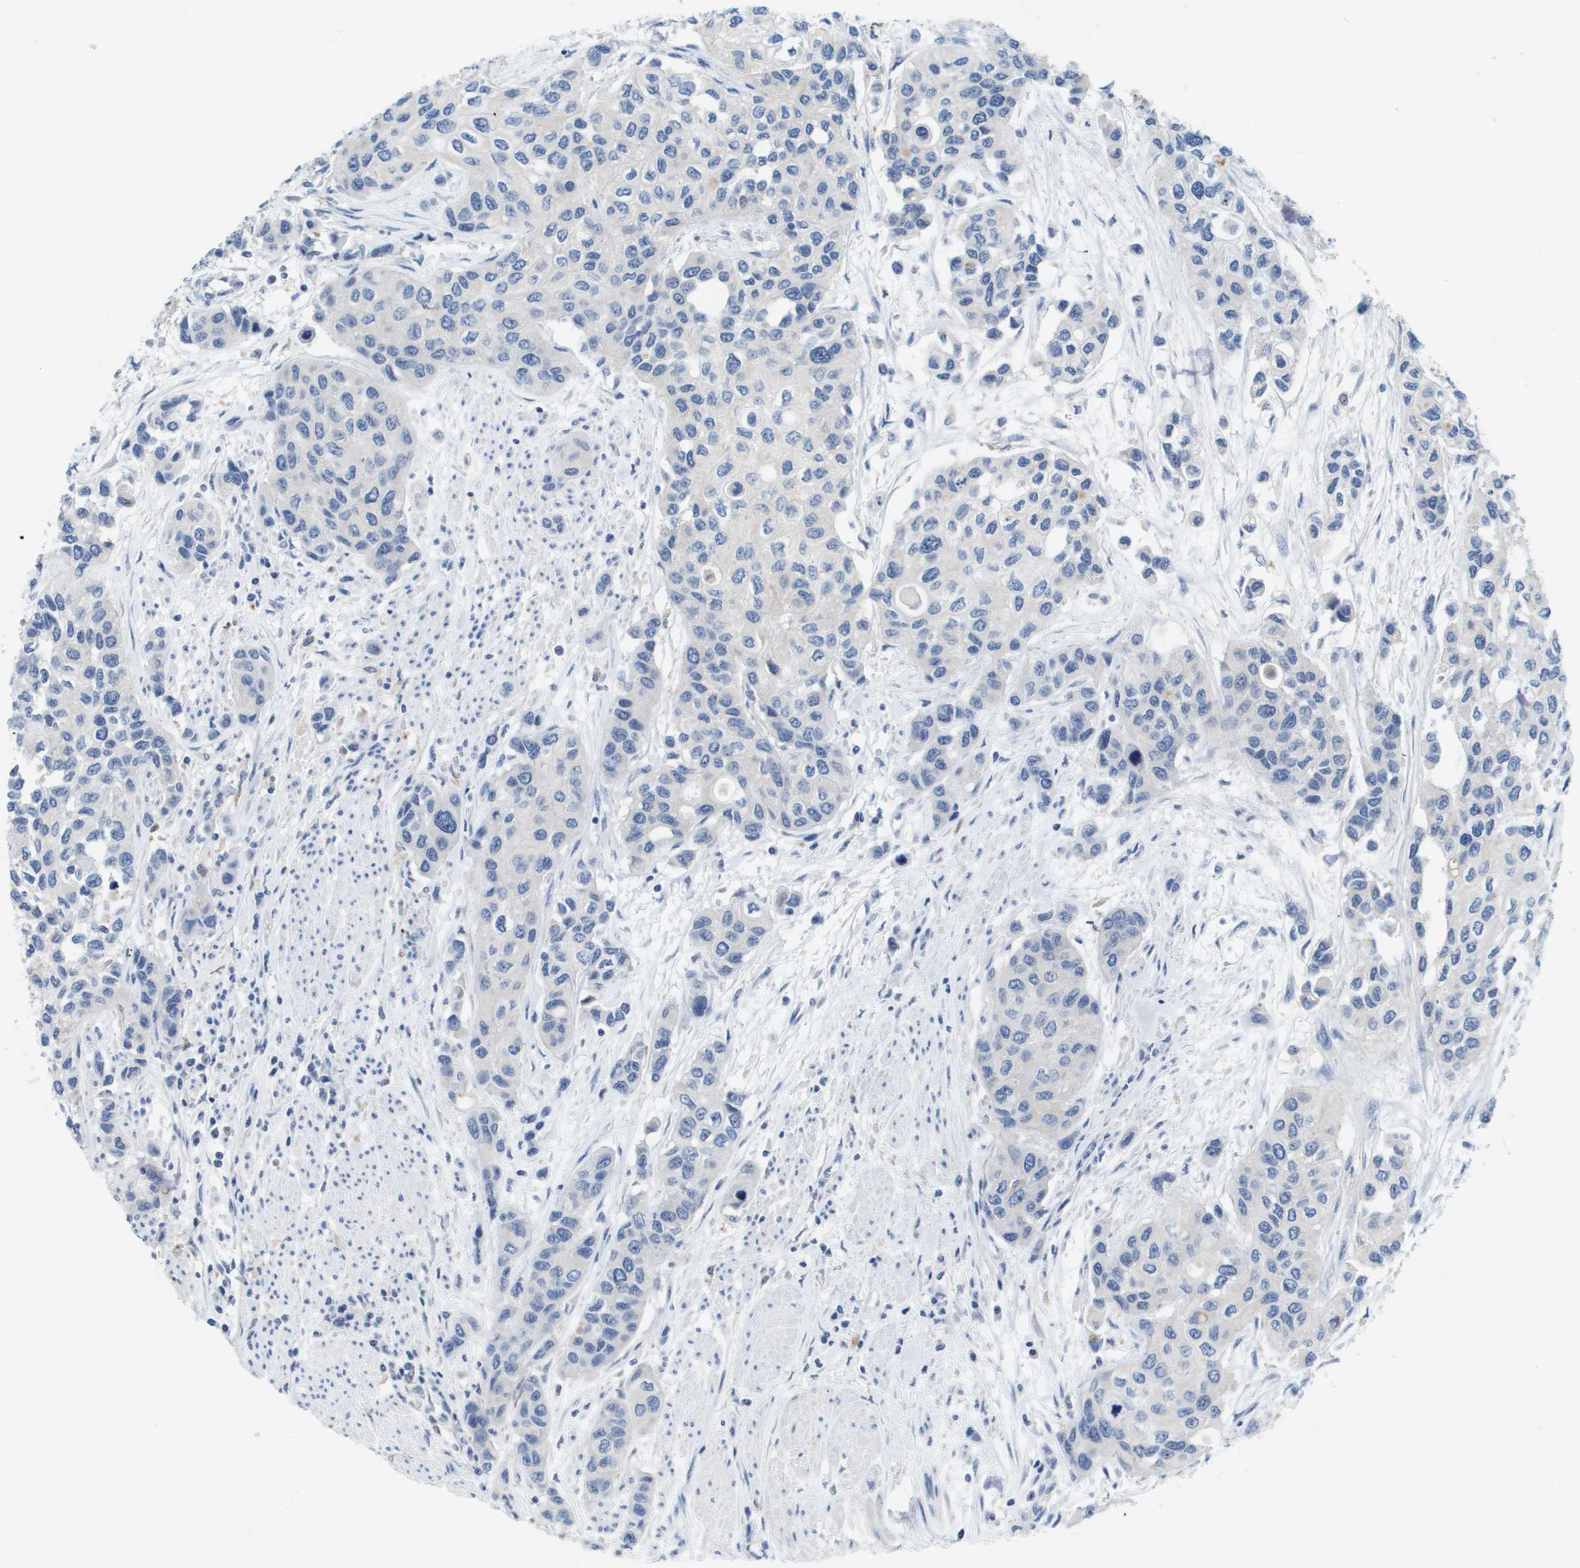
{"staining": {"intensity": "negative", "quantity": "none", "location": "none"}, "tissue": "urothelial cancer", "cell_type": "Tumor cells", "image_type": "cancer", "snomed": [{"axis": "morphology", "description": "Urothelial carcinoma, High grade"}, {"axis": "topography", "description": "Urinary bladder"}], "caption": "This is an immunohistochemistry (IHC) micrograph of urothelial carcinoma (high-grade). There is no positivity in tumor cells.", "gene": "LIPG", "patient": {"sex": "female", "age": 56}}